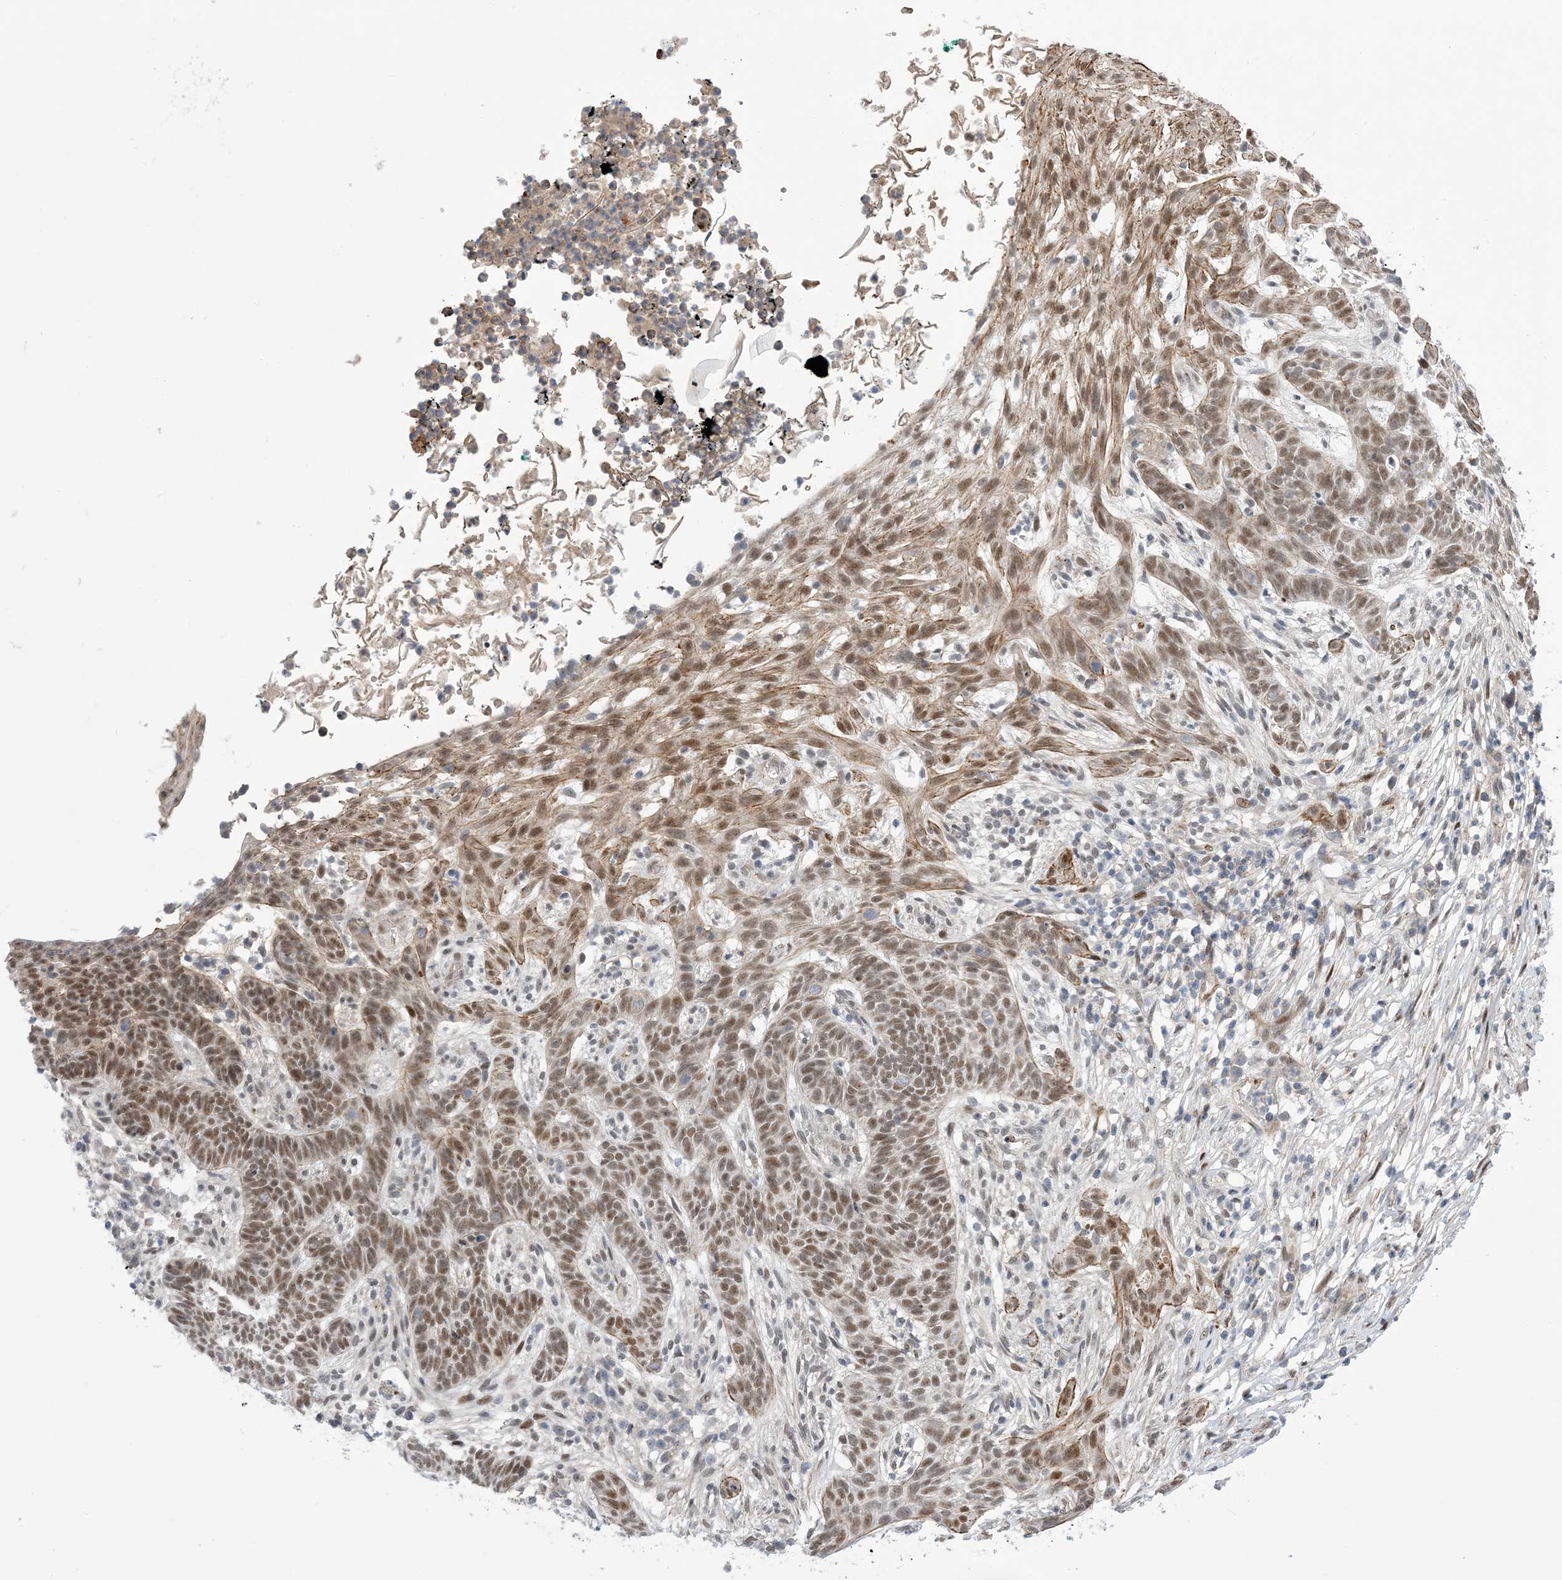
{"staining": {"intensity": "moderate", "quantity": ">75%", "location": "nuclear"}, "tissue": "skin cancer", "cell_type": "Tumor cells", "image_type": "cancer", "snomed": [{"axis": "morphology", "description": "Normal tissue, NOS"}, {"axis": "morphology", "description": "Basal cell carcinoma"}, {"axis": "topography", "description": "Skin"}], "caption": "Immunohistochemistry (IHC) (DAB) staining of skin cancer (basal cell carcinoma) reveals moderate nuclear protein staining in about >75% of tumor cells. (DAB = brown stain, brightfield microscopy at high magnification).", "gene": "ZNF8", "patient": {"sex": "male", "age": 64}}